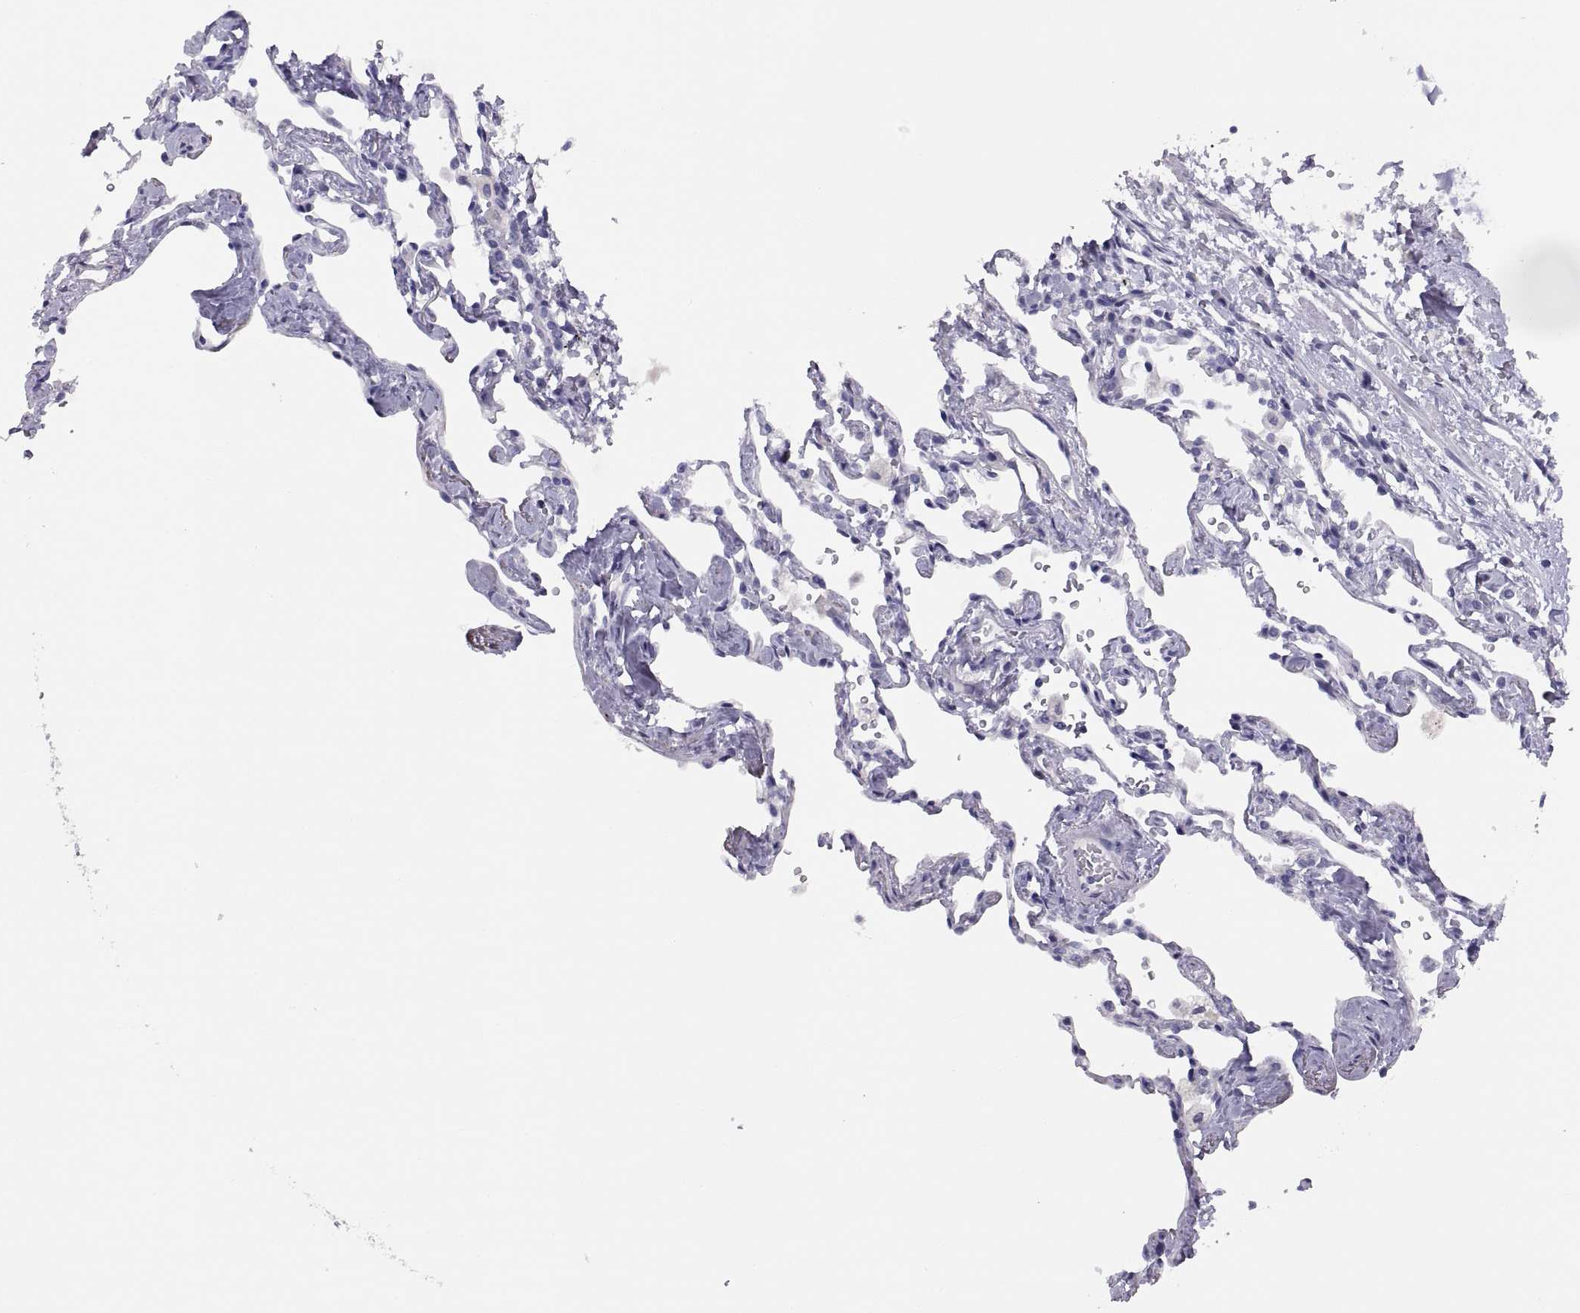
{"staining": {"intensity": "negative", "quantity": "none", "location": "none"}, "tissue": "bronchus", "cell_type": "Respiratory epithelial cells", "image_type": "normal", "snomed": [{"axis": "morphology", "description": "Normal tissue, NOS"}, {"axis": "topography", "description": "Bronchus"}, {"axis": "topography", "description": "Lung"}], "caption": "Human bronchus stained for a protein using IHC shows no staining in respiratory epithelial cells.", "gene": "STRC", "patient": {"sex": "female", "age": 57}}